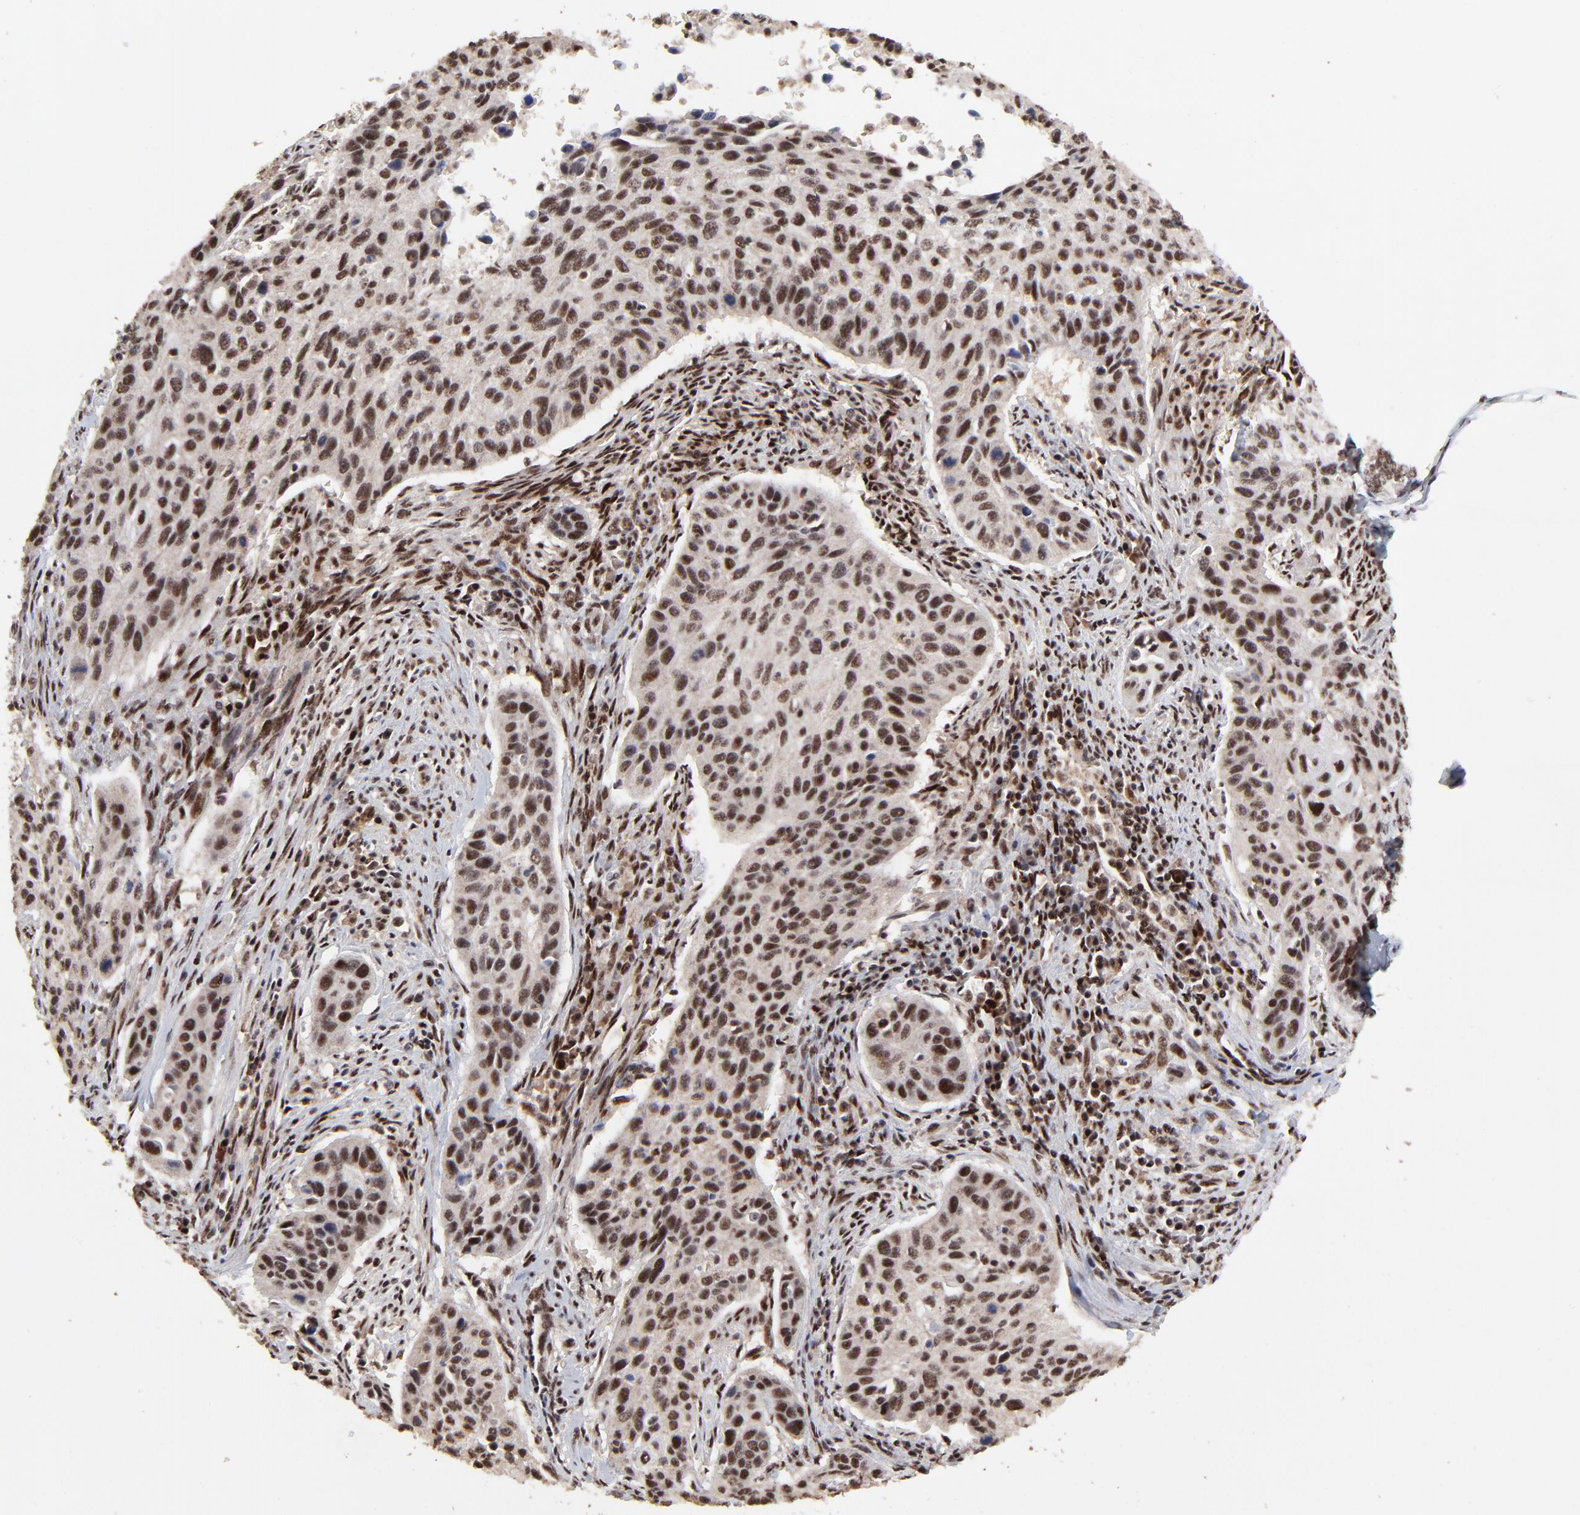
{"staining": {"intensity": "strong", "quantity": ">75%", "location": "nuclear"}, "tissue": "cervical cancer", "cell_type": "Tumor cells", "image_type": "cancer", "snomed": [{"axis": "morphology", "description": "Squamous cell carcinoma, NOS"}, {"axis": "topography", "description": "Cervix"}], "caption": "Strong nuclear expression for a protein is seen in about >75% of tumor cells of cervical cancer using immunohistochemistry (IHC).", "gene": "RBM22", "patient": {"sex": "female", "age": 57}}